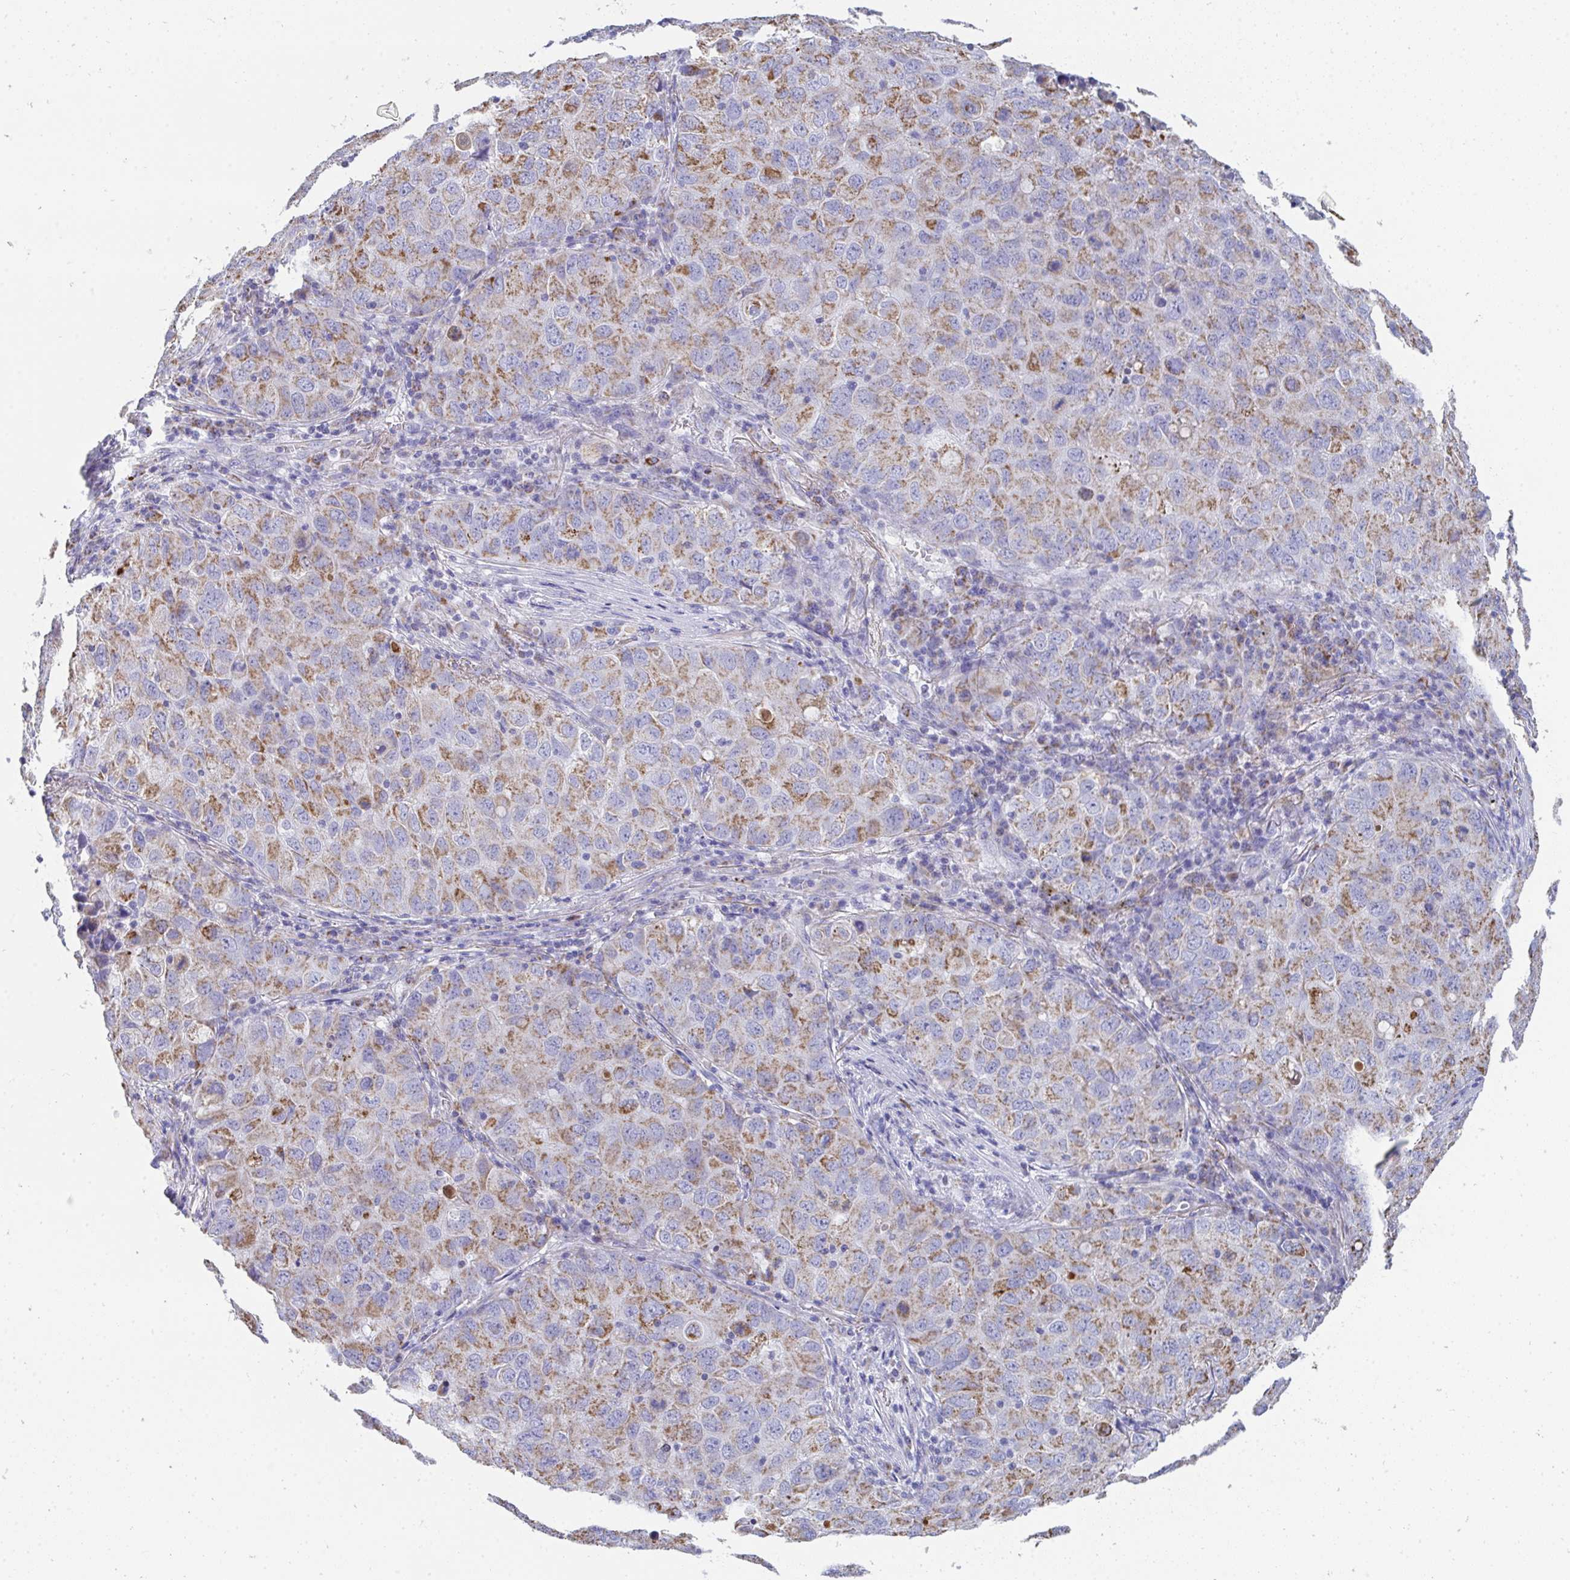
{"staining": {"intensity": "moderate", "quantity": "25%-75%", "location": "cytoplasmic/membranous"}, "tissue": "lung cancer", "cell_type": "Tumor cells", "image_type": "cancer", "snomed": [{"axis": "morphology", "description": "Normal morphology"}, {"axis": "morphology", "description": "Adenocarcinoma, NOS"}, {"axis": "topography", "description": "Lymph node"}, {"axis": "topography", "description": "Lung"}], "caption": "There is medium levels of moderate cytoplasmic/membranous positivity in tumor cells of lung adenocarcinoma, as demonstrated by immunohistochemical staining (brown color).", "gene": "AIFM1", "patient": {"sex": "female", "age": 51}}